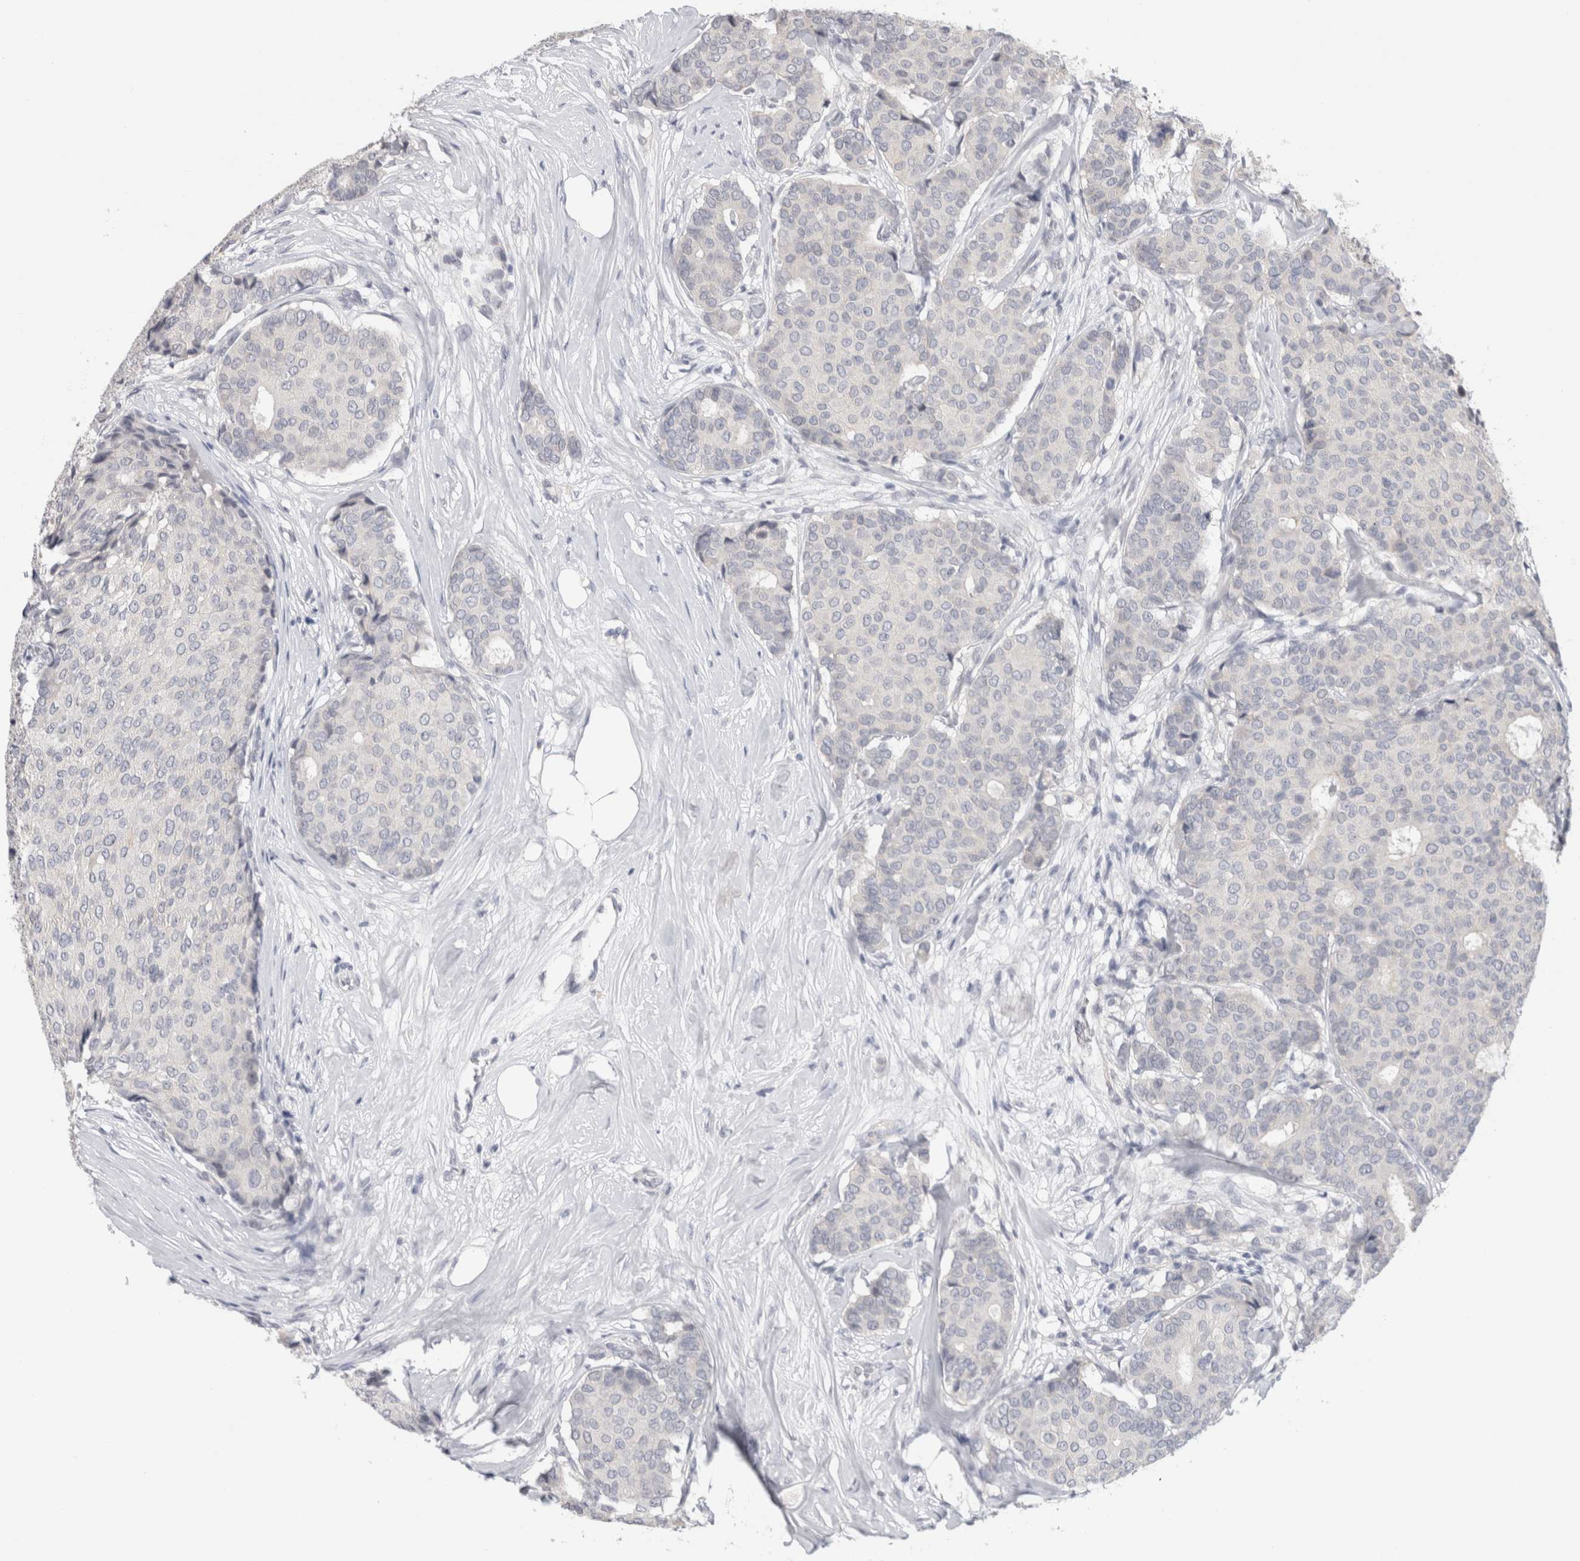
{"staining": {"intensity": "negative", "quantity": "none", "location": "none"}, "tissue": "breast cancer", "cell_type": "Tumor cells", "image_type": "cancer", "snomed": [{"axis": "morphology", "description": "Duct carcinoma"}, {"axis": "topography", "description": "Breast"}], "caption": "The photomicrograph shows no significant positivity in tumor cells of breast infiltrating ductal carcinoma. (Immunohistochemistry, brightfield microscopy, high magnification).", "gene": "TONSL", "patient": {"sex": "female", "age": 75}}